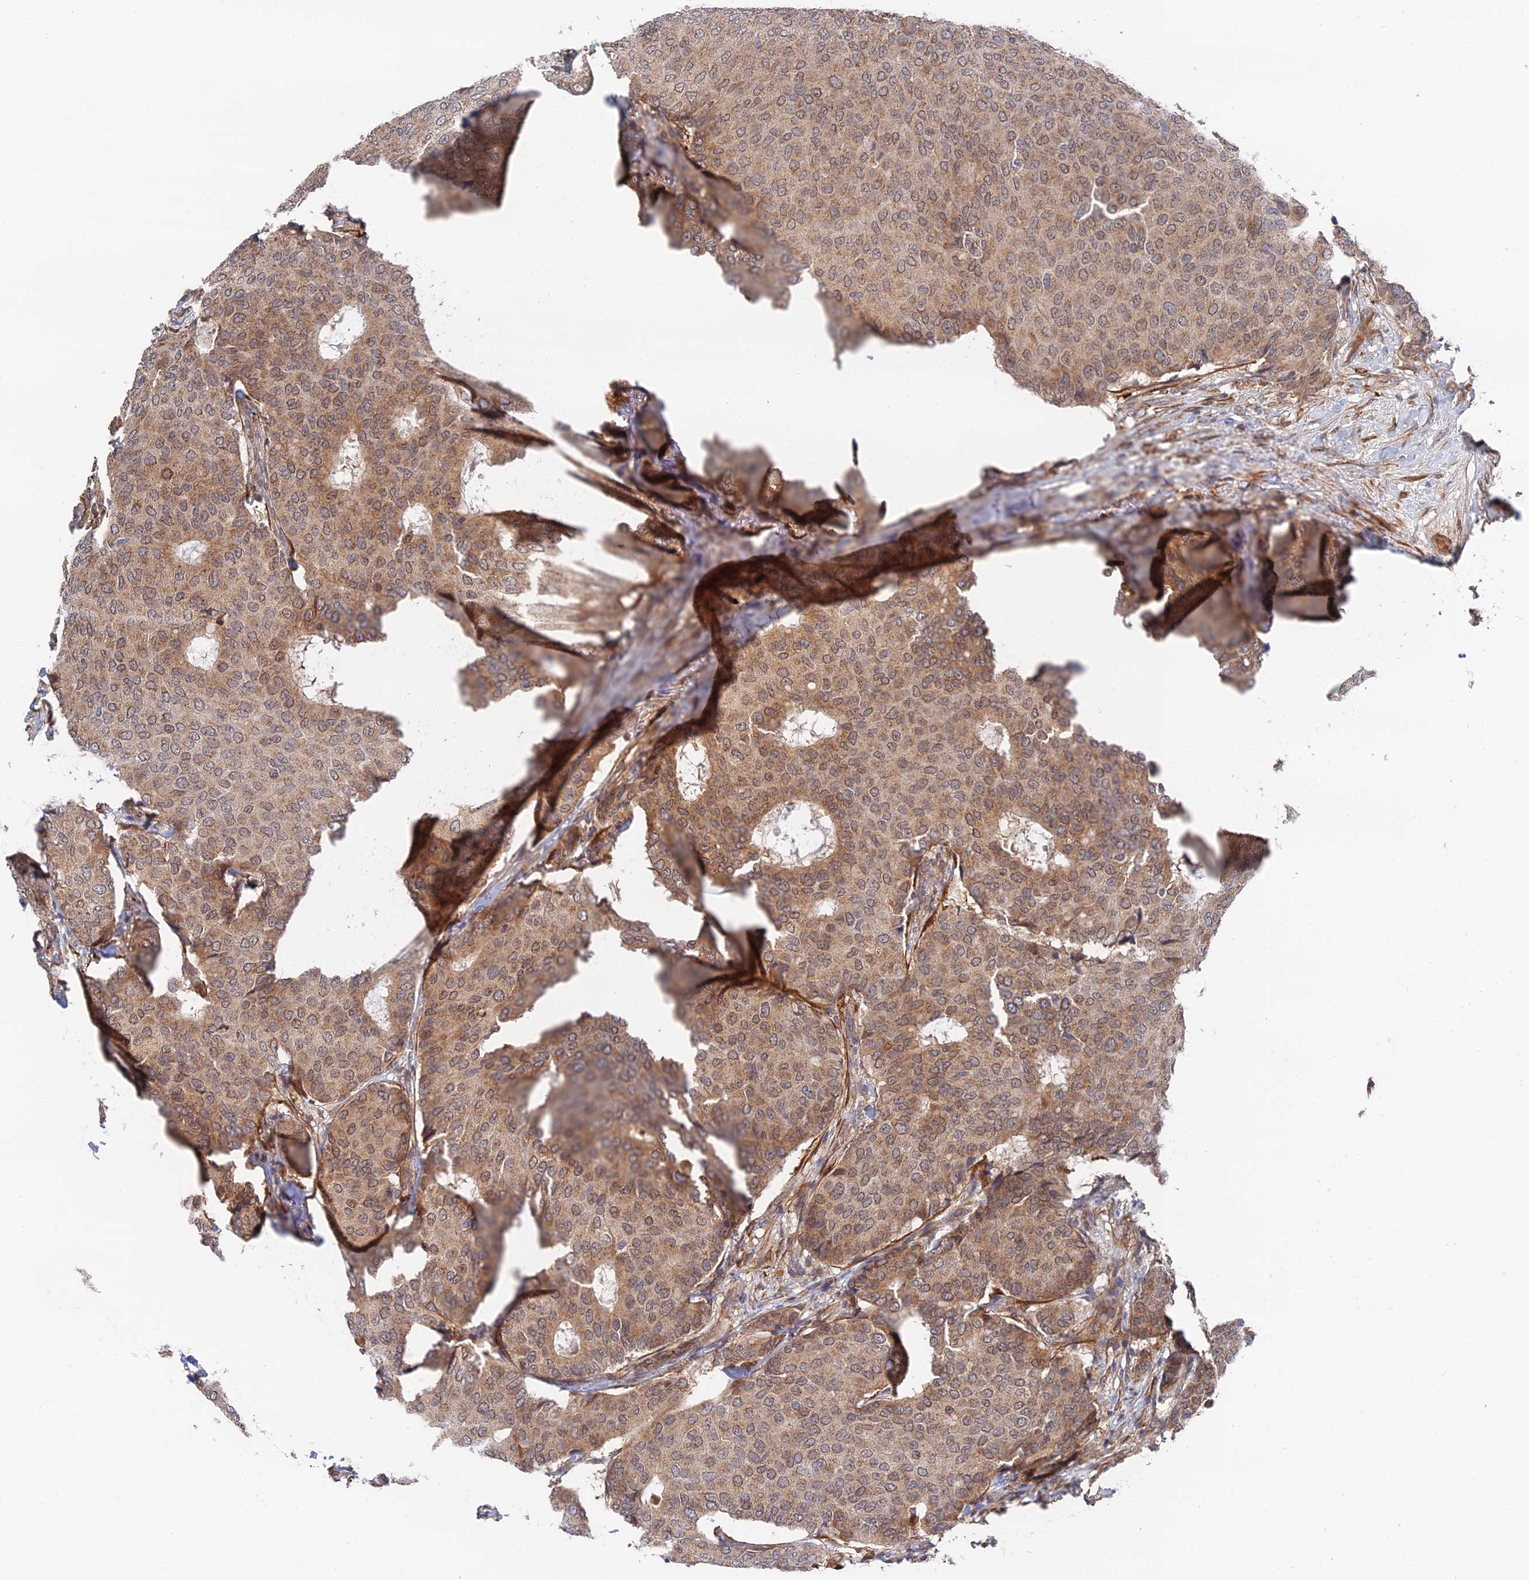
{"staining": {"intensity": "moderate", "quantity": ">75%", "location": "cytoplasmic/membranous"}, "tissue": "breast cancer", "cell_type": "Tumor cells", "image_type": "cancer", "snomed": [{"axis": "morphology", "description": "Duct carcinoma"}, {"axis": "topography", "description": "Breast"}], "caption": "High-power microscopy captured an immunohistochemistry micrograph of breast intraductal carcinoma, revealing moderate cytoplasmic/membranous staining in about >75% of tumor cells.", "gene": "ZNF320", "patient": {"sex": "female", "age": 75}}